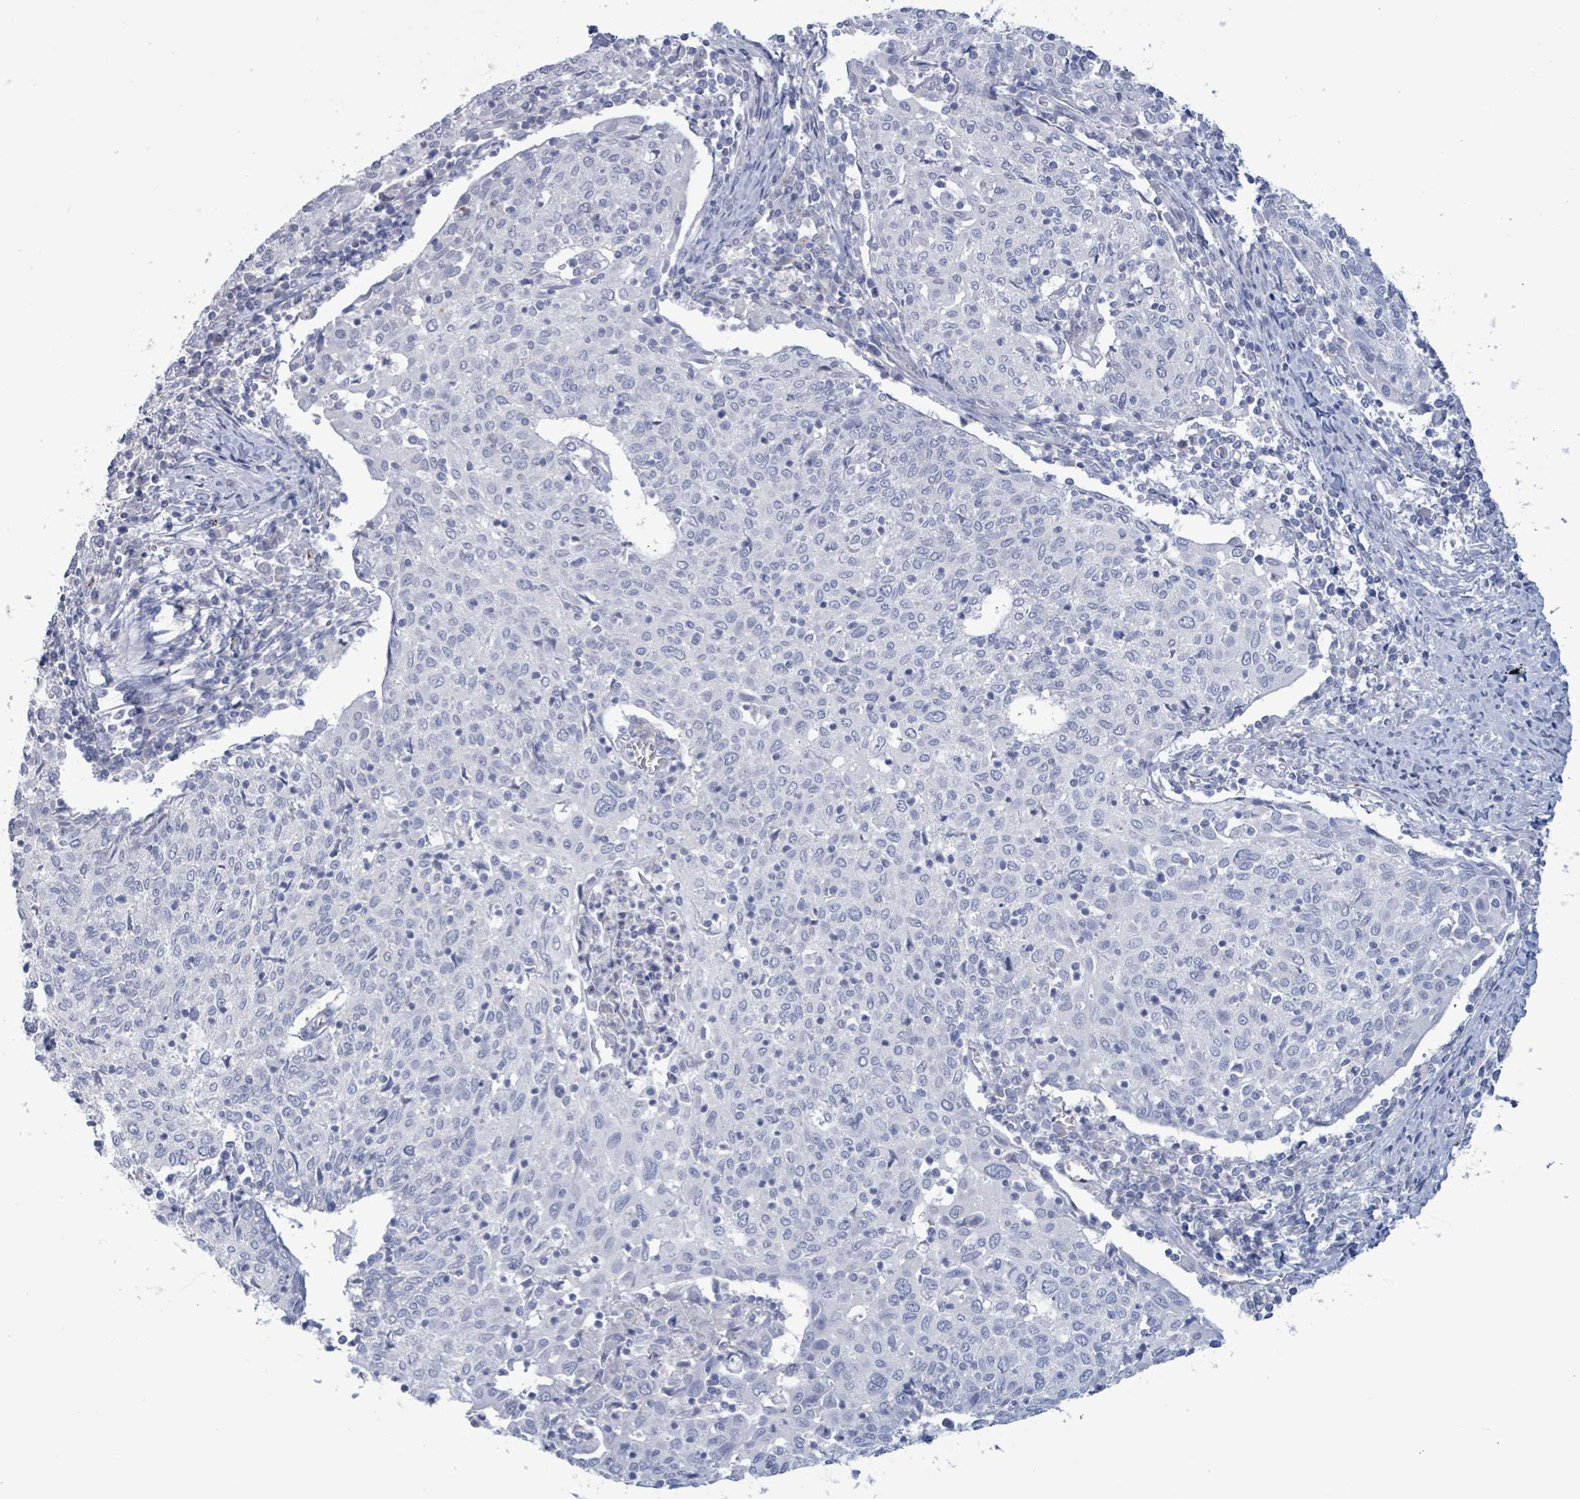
{"staining": {"intensity": "negative", "quantity": "none", "location": "none"}, "tissue": "cervical cancer", "cell_type": "Tumor cells", "image_type": "cancer", "snomed": [{"axis": "morphology", "description": "Squamous cell carcinoma, NOS"}, {"axis": "topography", "description": "Cervix"}], "caption": "High power microscopy image of an immunohistochemistry (IHC) micrograph of squamous cell carcinoma (cervical), revealing no significant staining in tumor cells.", "gene": "PKLR", "patient": {"sex": "female", "age": 52}}